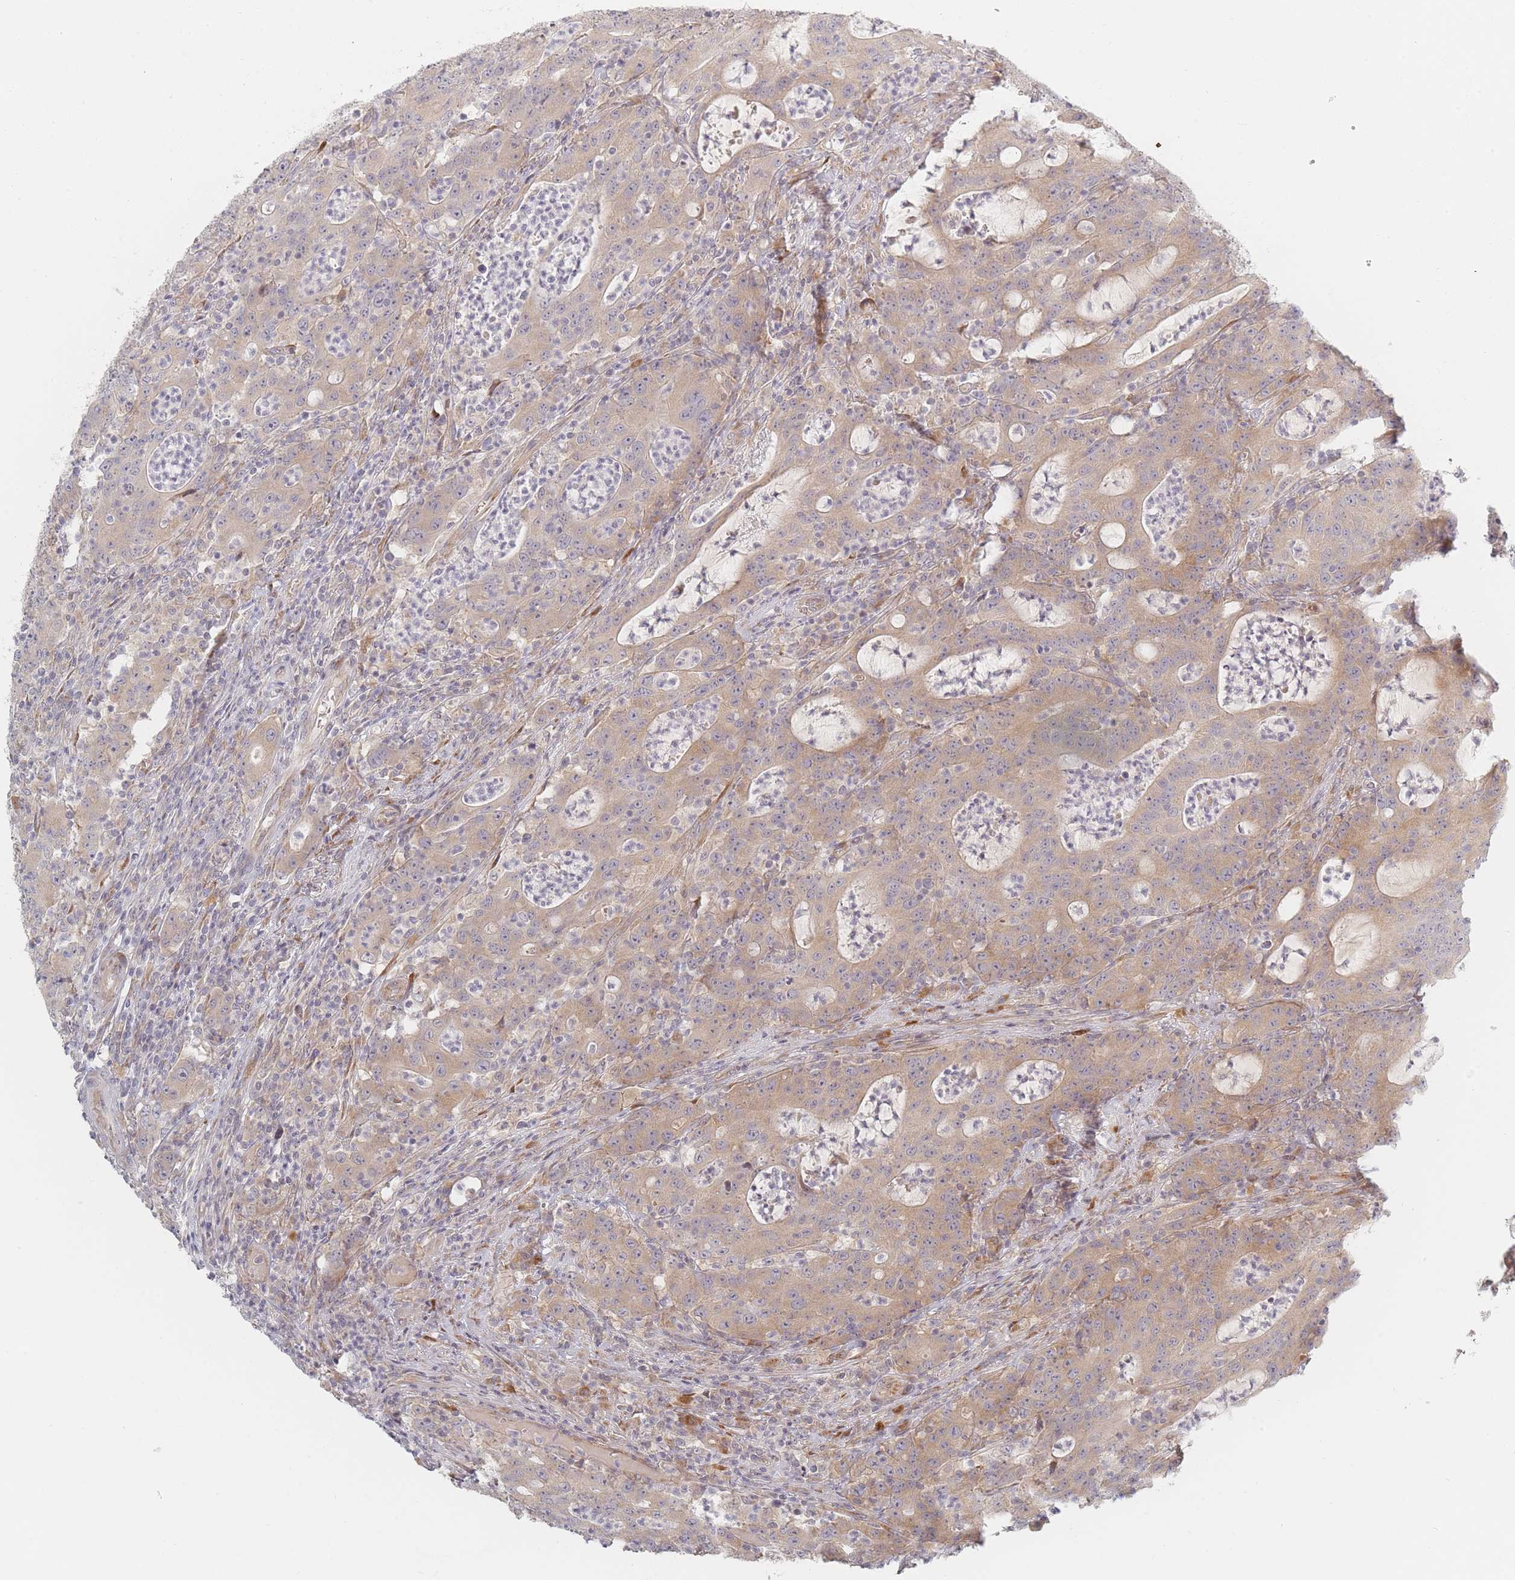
{"staining": {"intensity": "moderate", "quantity": "25%-75%", "location": "cytoplasmic/membranous"}, "tissue": "colorectal cancer", "cell_type": "Tumor cells", "image_type": "cancer", "snomed": [{"axis": "morphology", "description": "Adenocarcinoma, NOS"}, {"axis": "topography", "description": "Colon"}], "caption": "The image reveals staining of adenocarcinoma (colorectal), revealing moderate cytoplasmic/membranous protein expression (brown color) within tumor cells. (DAB (3,3'-diaminobenzidine) IHC with brightfield microscopy, high magnification).", "gene": "ZKSCAN7", "patient": {"sex": "male", "age": 83}}